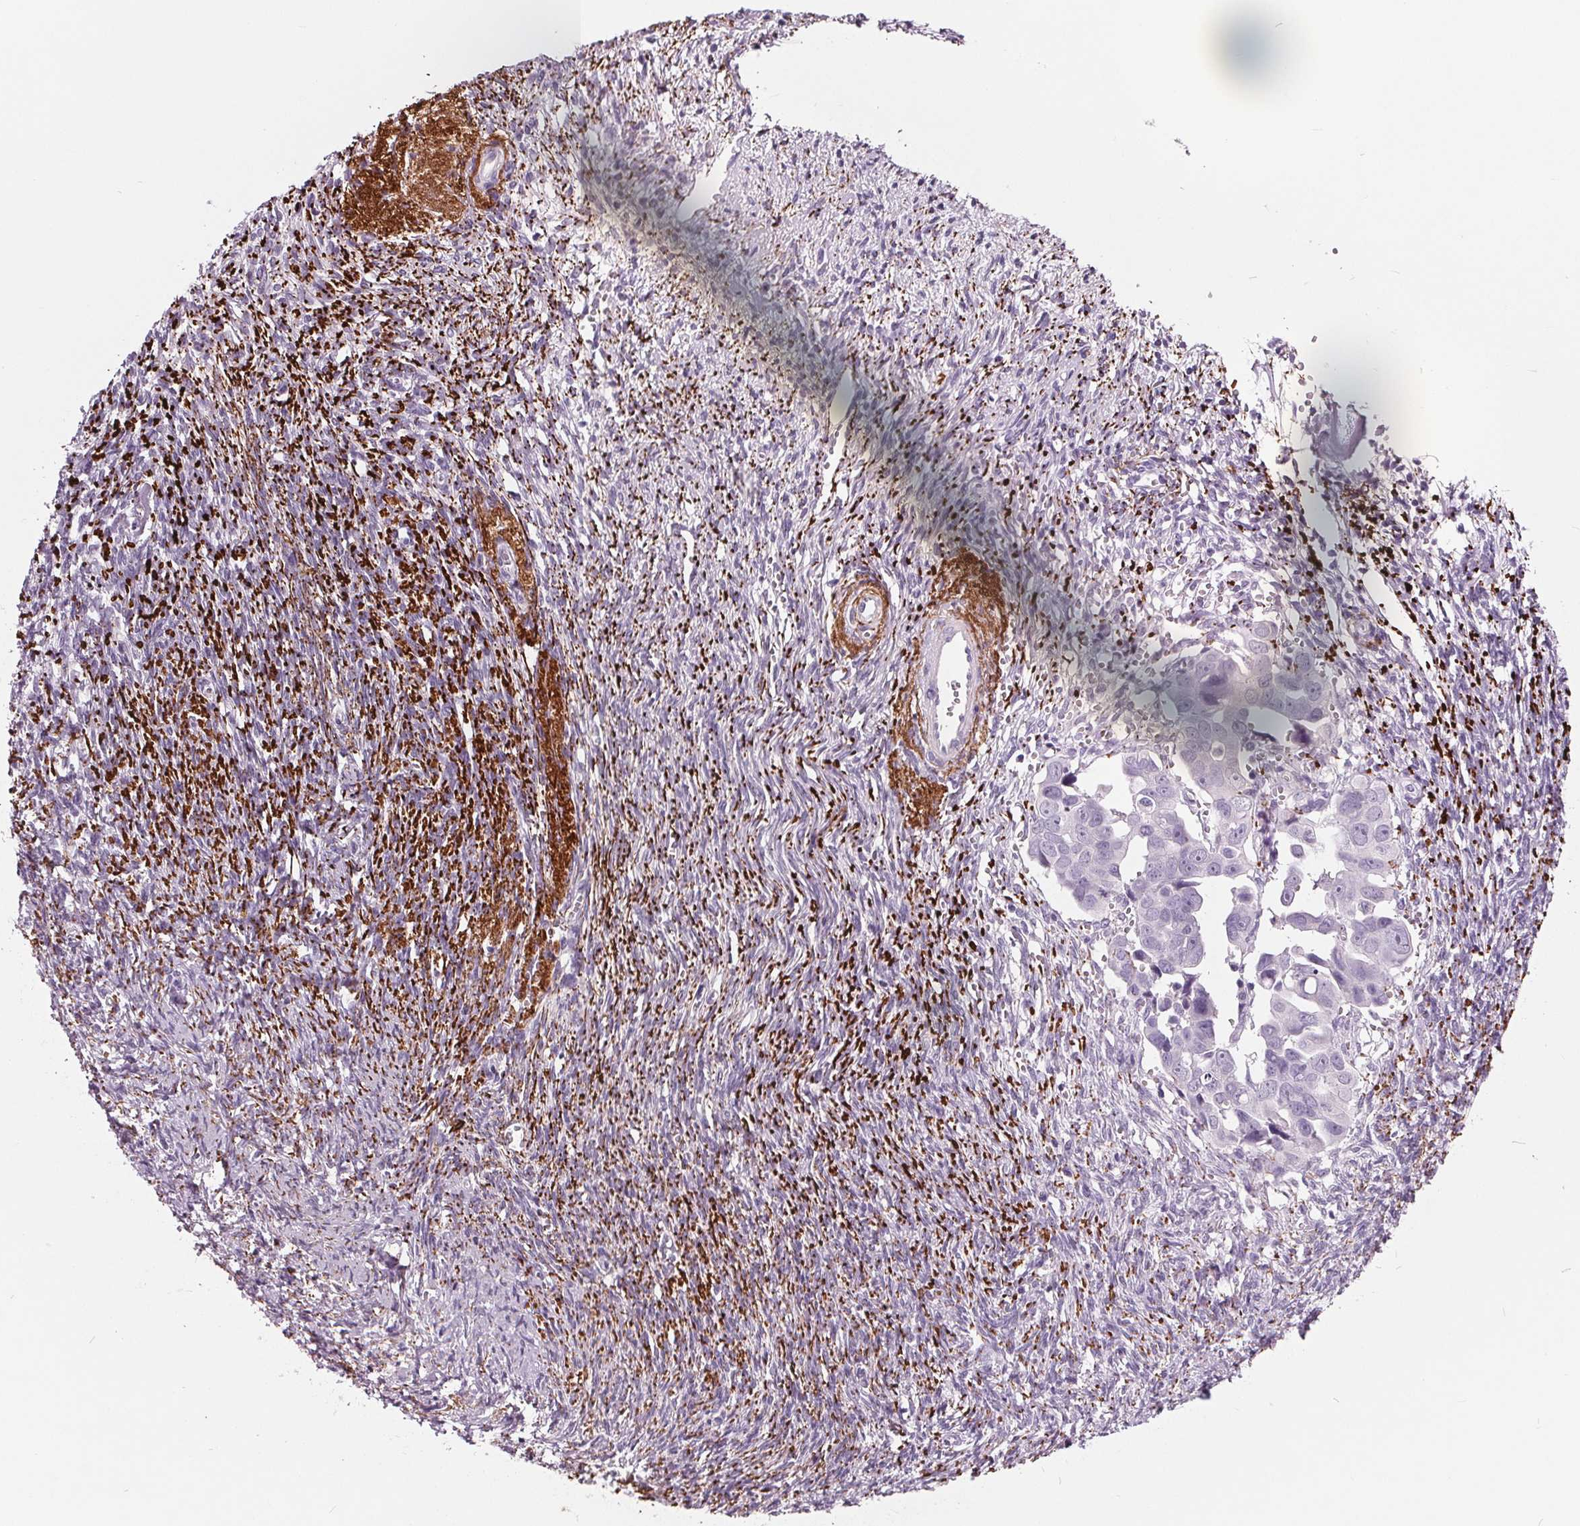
{"staining": {"intensity": "negative", "quantity": "none", "location": "none"}, "tissue": "ovarian cancer", "cell_type": "Tumor cells", "image_type": "cancer", "snomed": [{"axis": "morphology", "description": "Cystadenocarcinoma, serous, NOS"}, {"axis": "topography", "description": "Ovary"}], "caption": "IHC histopathology image of ovarian serous cystadenocarcinoma stained for a protein (brown), which displays no staining in tumor cells.", "gene": "AMBP", "patient": {"sex": "female", "age": 59}}